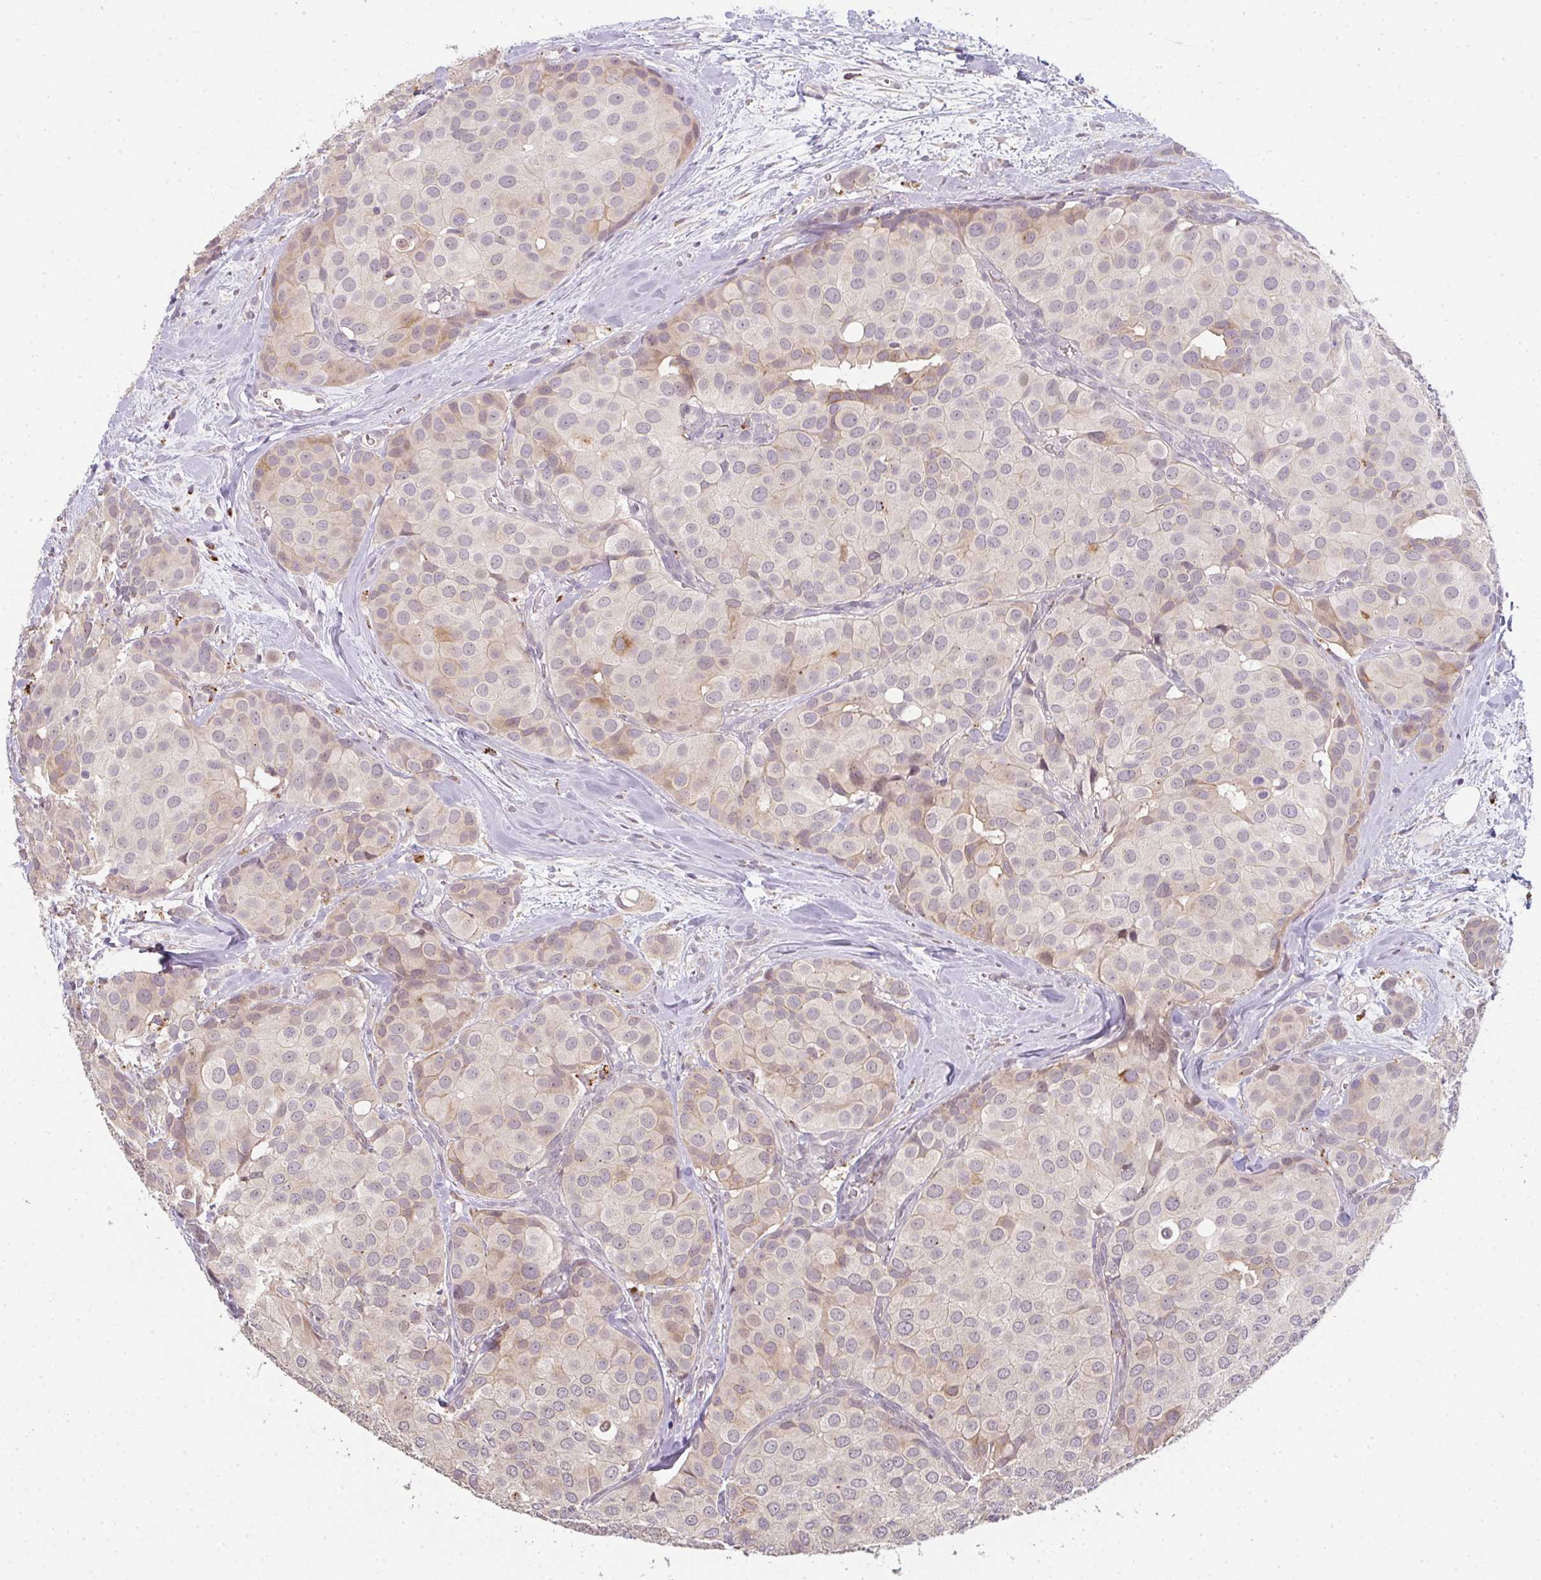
{"staining": {"intensity": "weak", "quantity": "25%-75%", "location": "cytoplasmic/membranous"}, "tissue": "breast cancer", "cell_type": "Tumor cells", "image_type": "cancer", "snomed": [{"axis": "morphology", "description": "Duct carcinoma"}, {"axis": "topography", "description": "Breast"}], "caption": "Immunohistochemical staining of human breast intraductal carcinoma demonstrates low levels of weak cytoplasmic/membranous protein expression in about 25%-75% of tumor cells.", "gene": "TMEM237", "patient": {"sex": "female", "age": 70}}